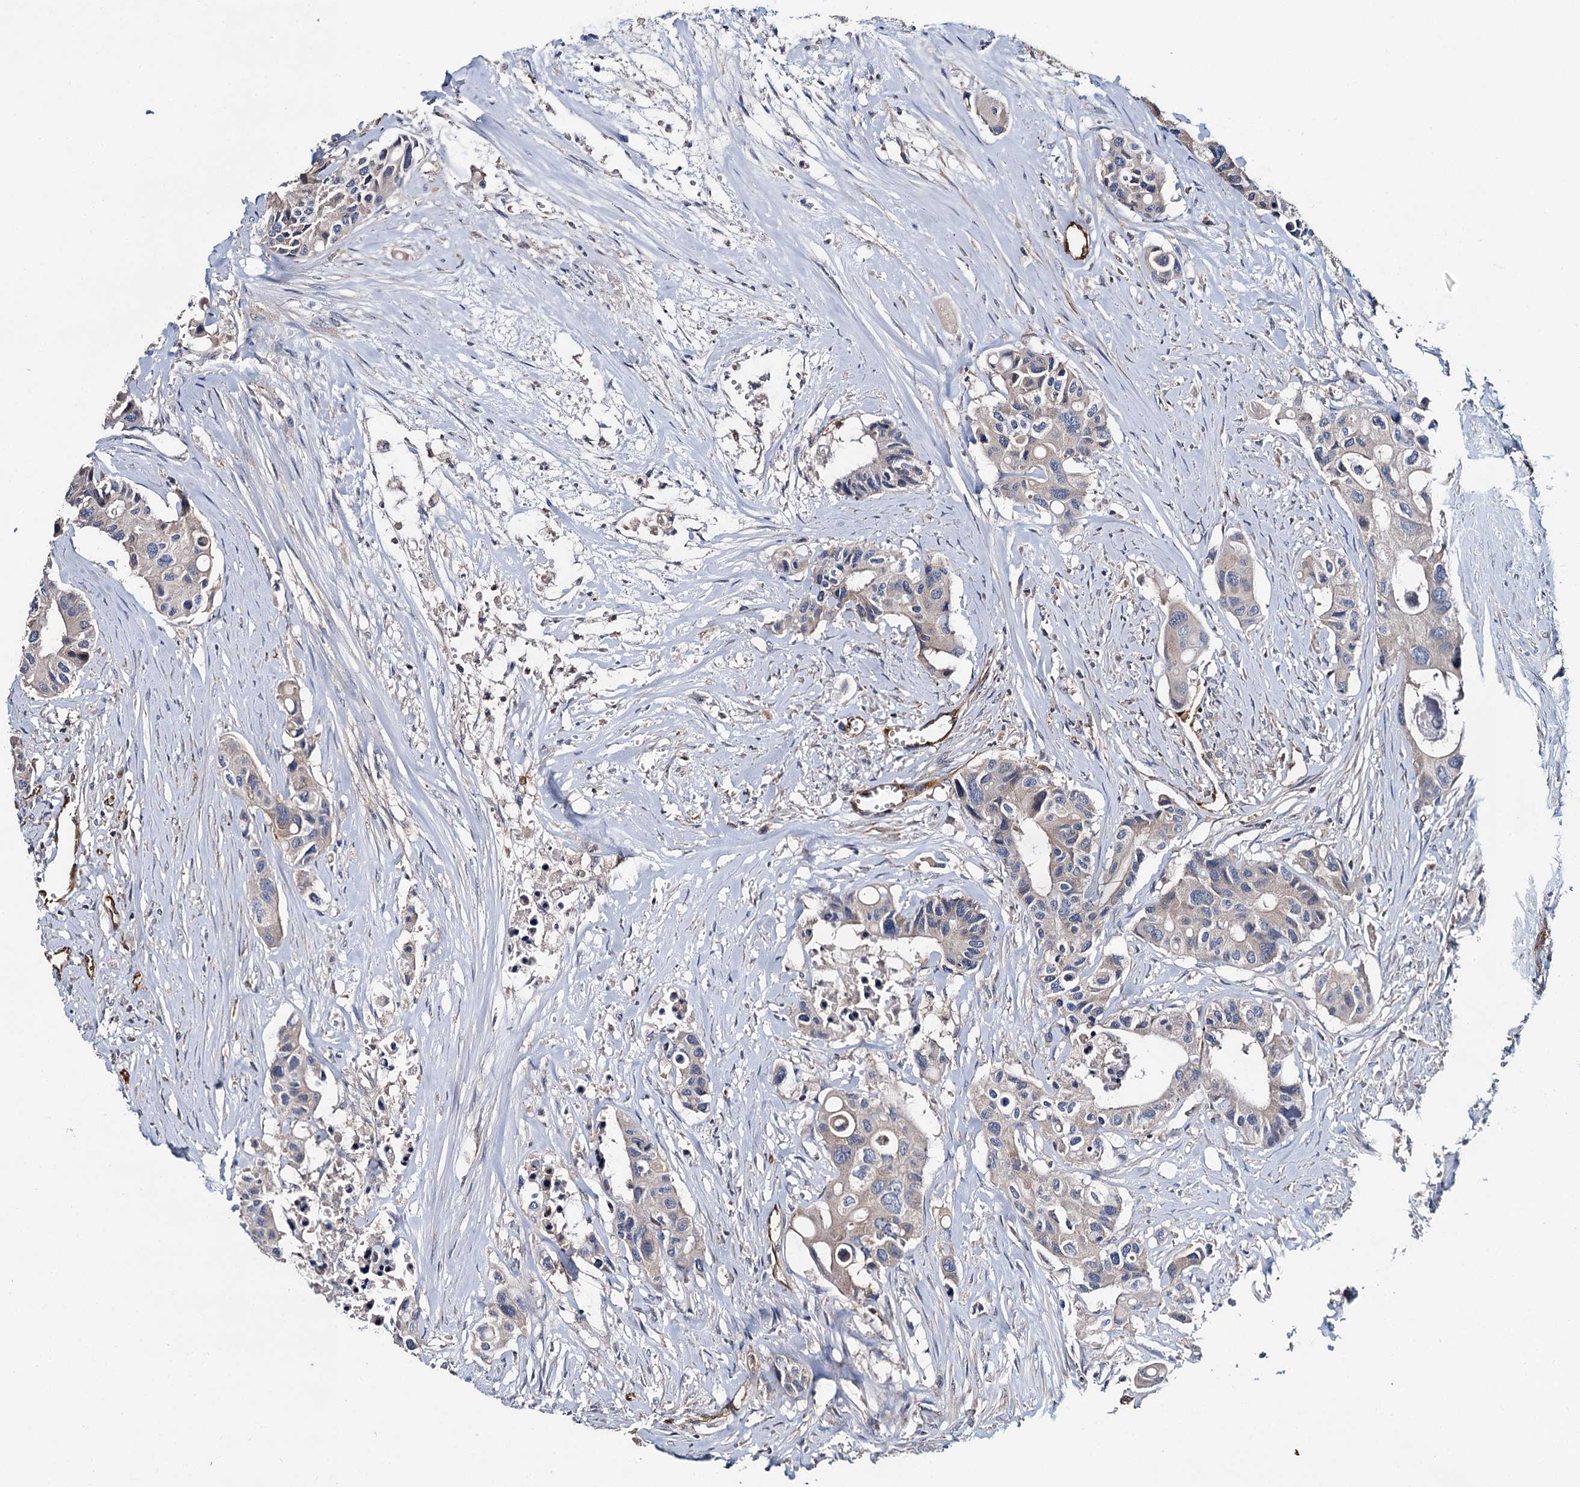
{"staining": {"intensity": "negative", "quantity": "none", "location": "none"}, "tissue": "colorectal cancer", "cell_type": "Tumor cells", "image_type": "cancer", "snomed": [{"axis": "morphology", "description": "Adenocarcinoma, NOS"}, {"axis": "topography", "description": "Colon"}], "caption": "DAB (3,3'-diaminobenzidine) immunohistochemical staining of human adenocarcinoma (colorectal) demonstrates no significant positivity in tumor cells.", "gene": "CACNA1C", "patient": {"sex": "male", "age": 77}}